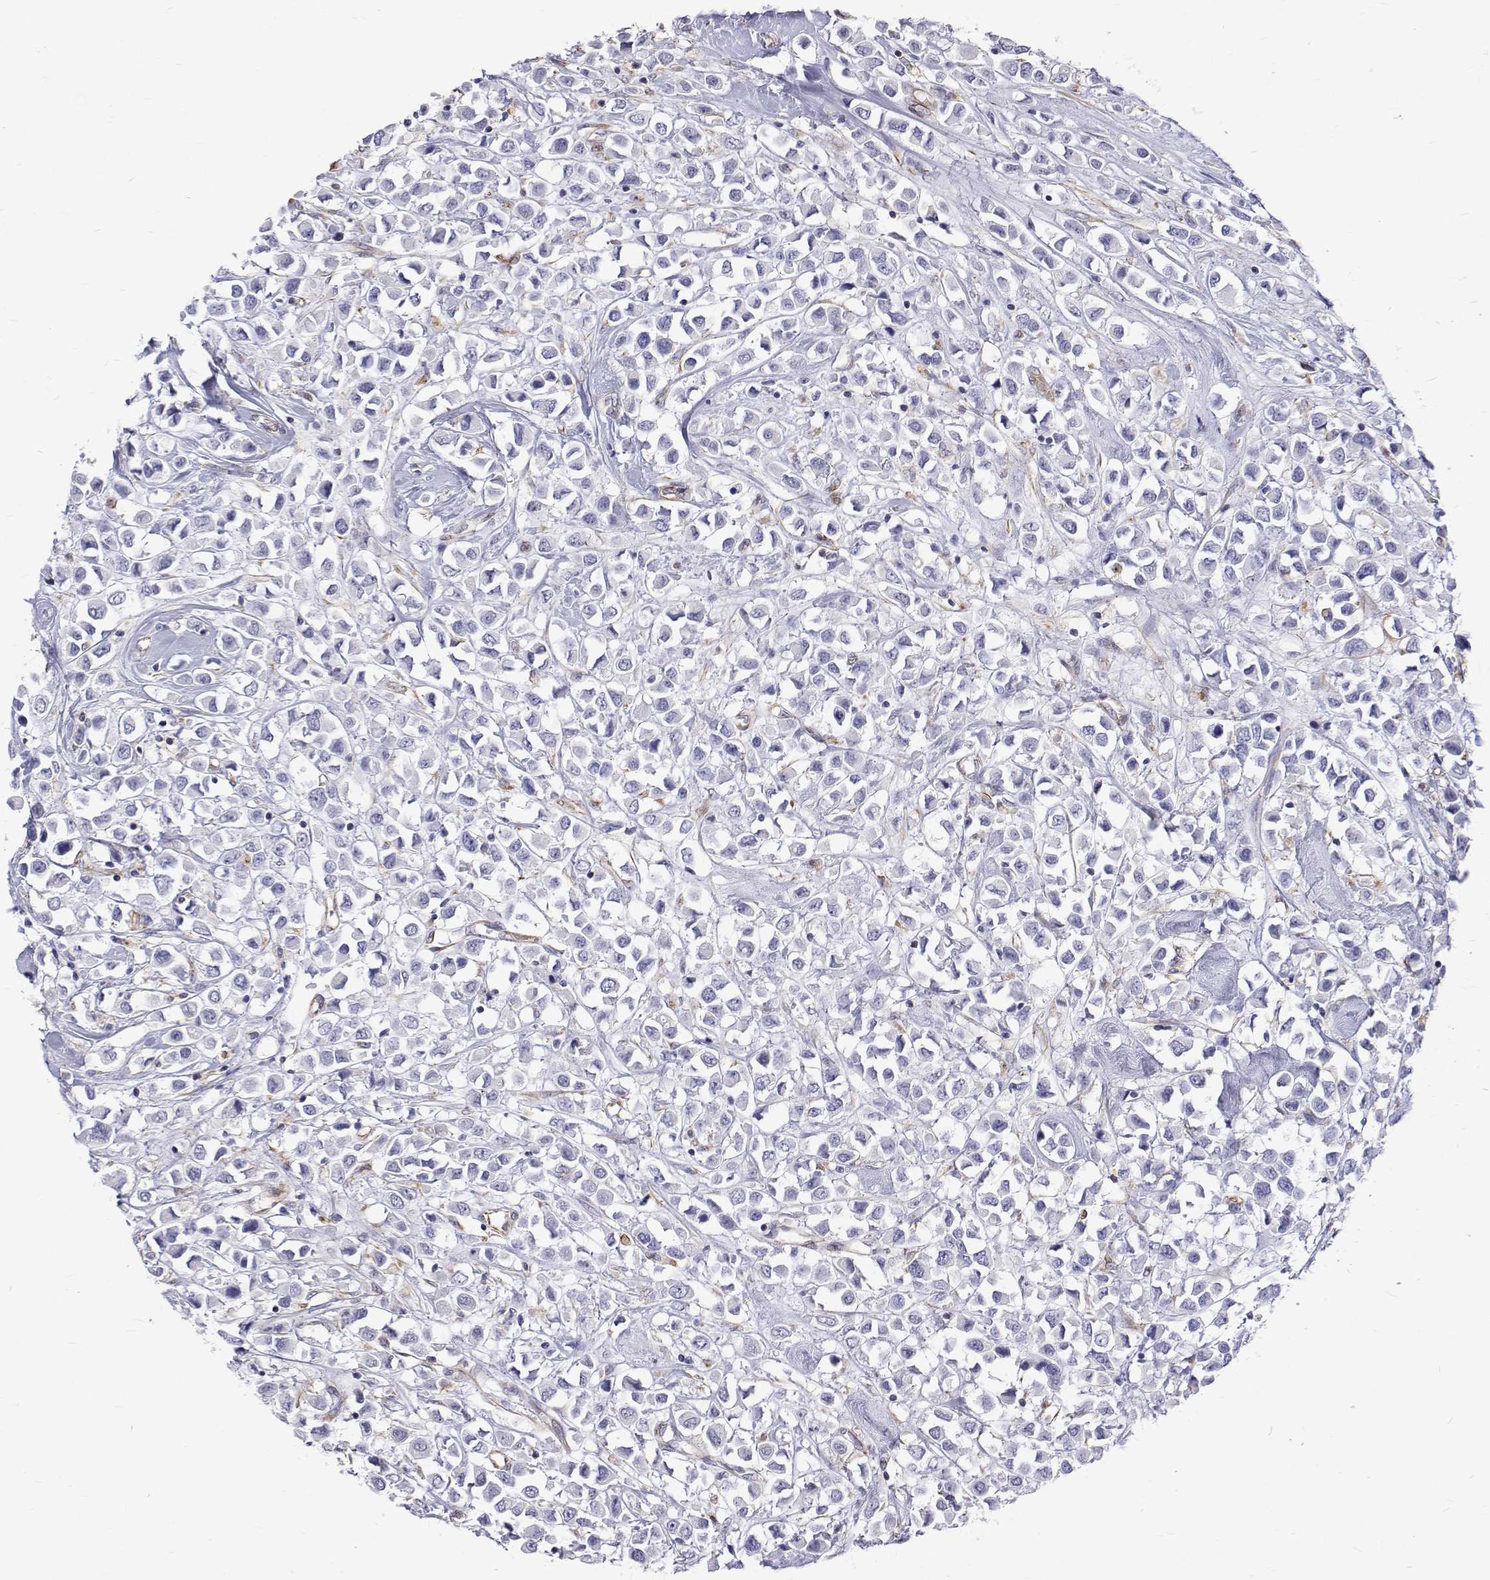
{"staining": {"intensity": "negative", "quantity": "none", "location": "none"}, "tissue": "breast cancer", "cell_type": "Tumor cells", "image_type": "cancer", "snomed": [{"axis": "morphology", "description": "Duct carcinoma"}, {"axis": "topography", "description": "Breast"}], "caption": "An image of breast cancer (invasive ductal carcinoma) stained for a protein displays no brown staining in tumor cells.", "gene": "OPRPN", "patient": {"sex": "female", "age": 61}}